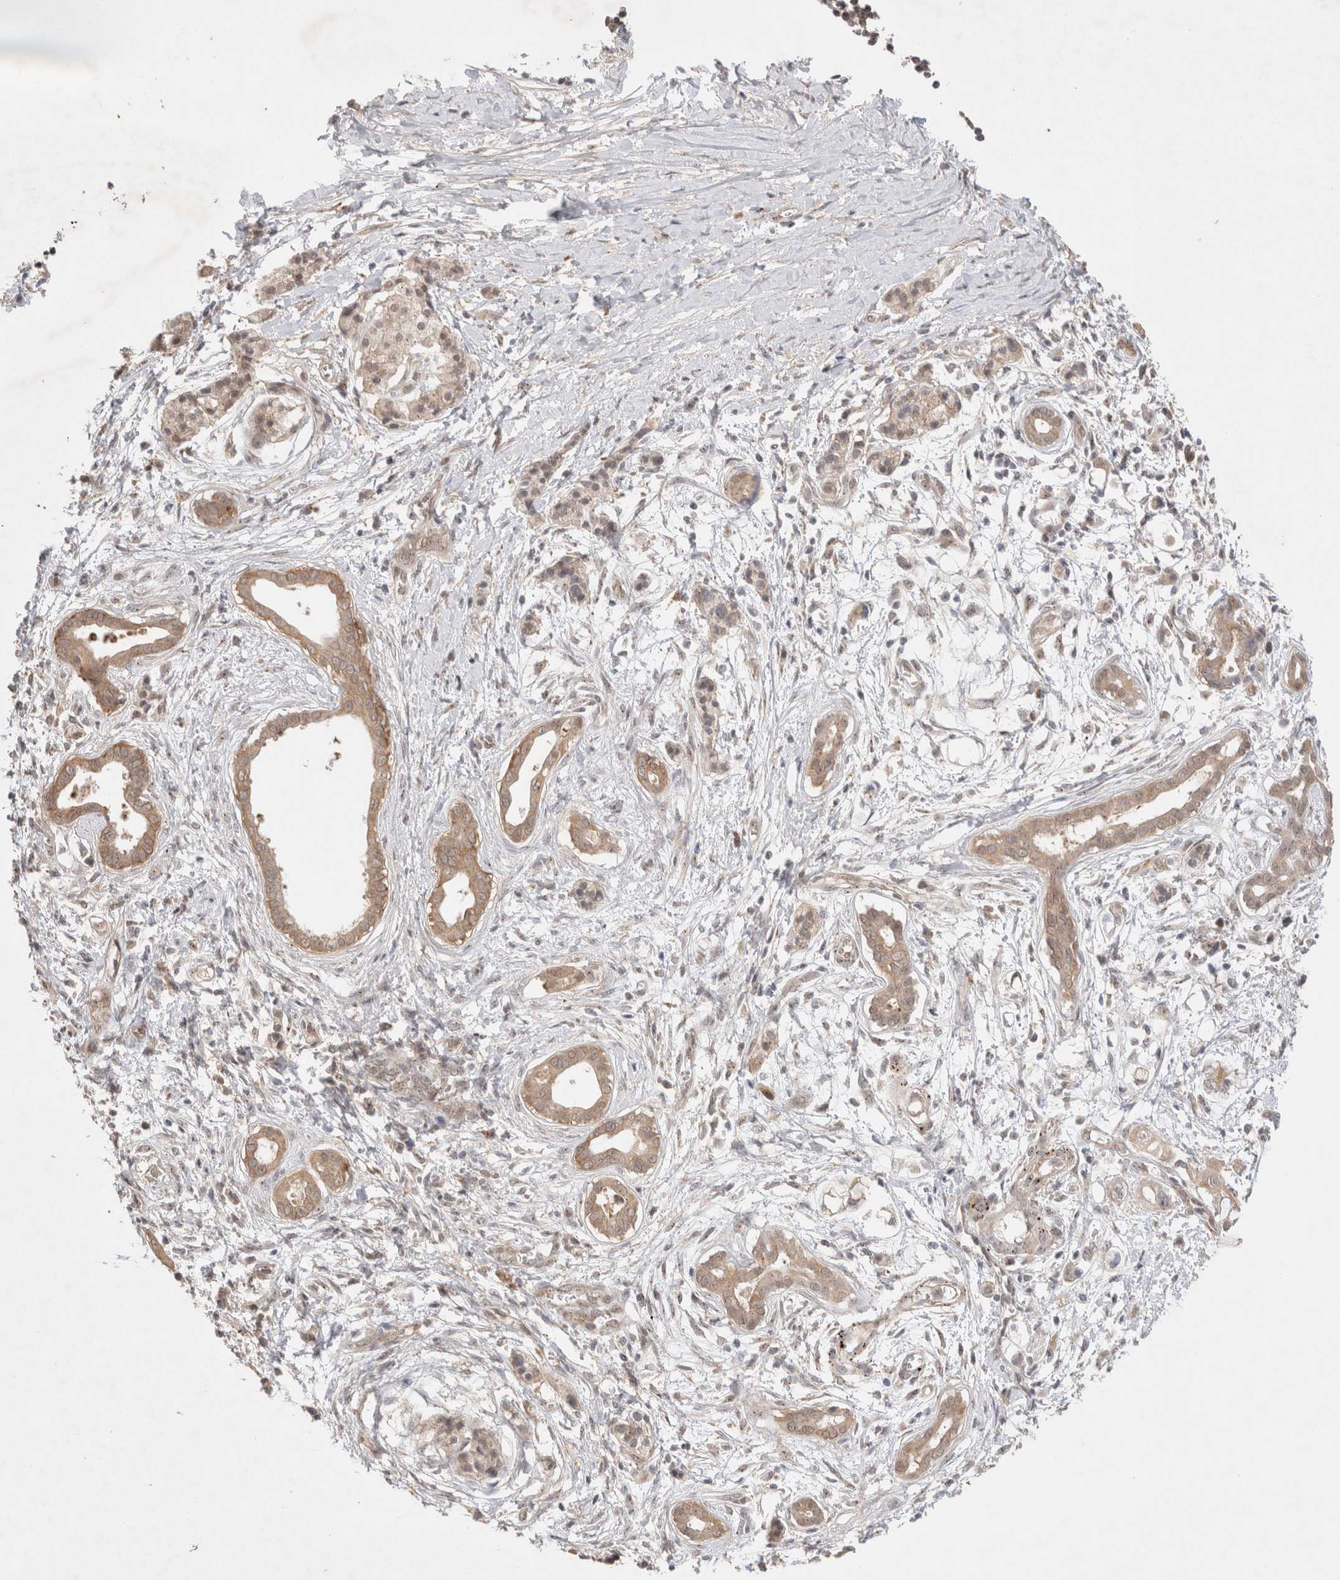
{"staining": {"intensity": "weak", "quantity": ">75%", "location": "cytoplasmic/membranous"}, "tissue": "pancreatic cancer", "cell_type": "Tumor cells", "image_type": "cancer", "snomed": [{"axis": "morphology", "description": "Adenocarcinoma, NOS"}, {"axis": "topography", "description": "Pancreas"}], "caption": "Immunohistochemical staining of human adenocarcinoma (pancreatic) displays low levels of weak cytoplasmic/membranous protein expression in approximately >75% of tumor cells. (DAB (3,3'-diaminobenzidine) IHC with brightfield microscopy, high magnification).", "gene": "SLC29A1", "patient": {"sex": "male", "age": 59}}